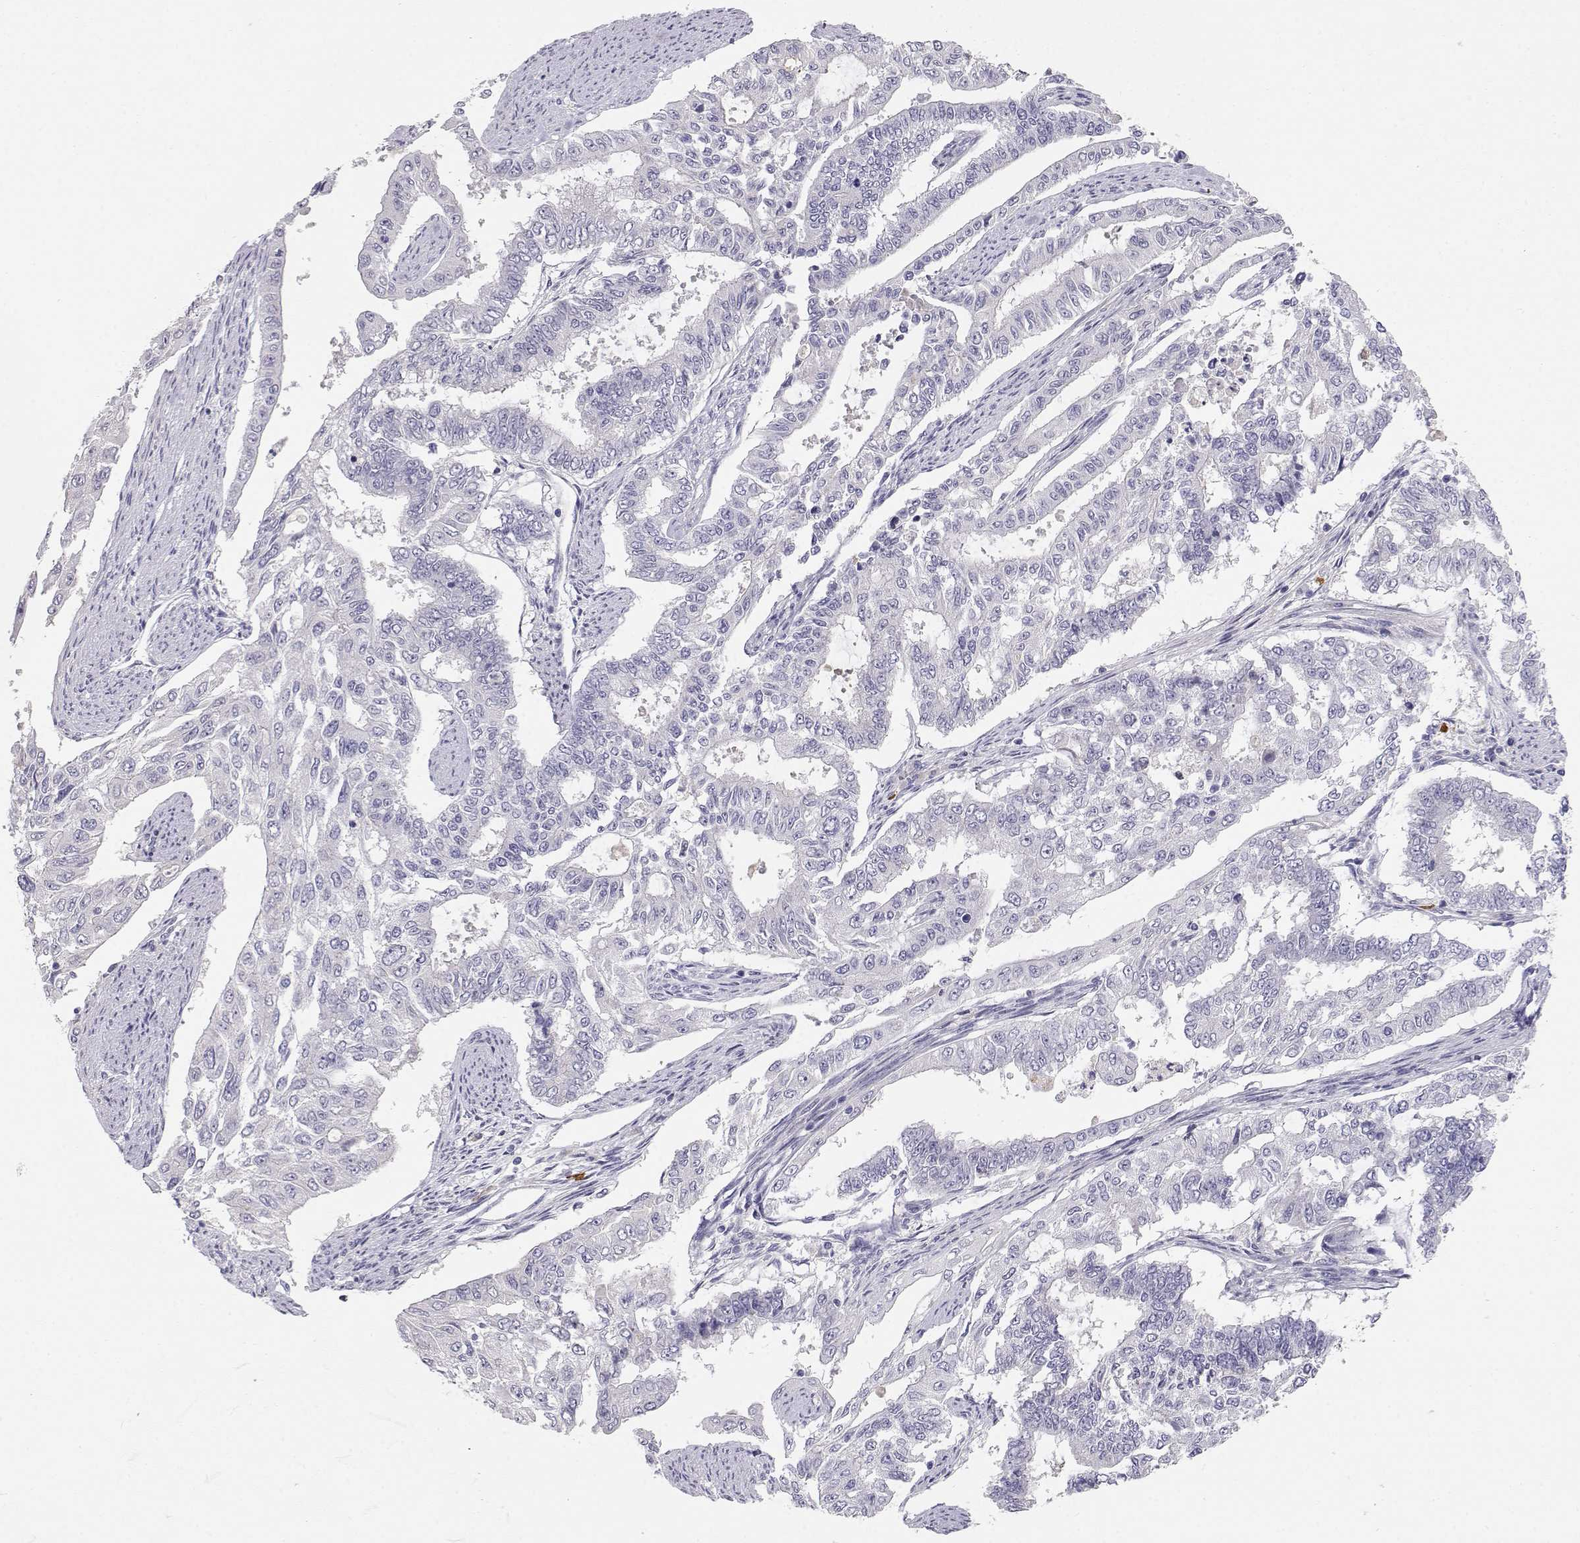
{"staining": {"intensity": "negative", "quantity": "none", "location": "none"}, "tissue": "endometrial cancer", "cell_type": "Tumor cells", "image_type": "cancer", "snomed": [{"axis": "morphology", "description": "Adenocarcinoma, NOS"}, {"axis": "topography", "description": "Uterus"}], "caption": "Histopathology image shows no protein positivity in tumor cells of endometrial cancer (adenocarcinoma) tissue. (DAB (3,3'-diaminobenzidine) immunohistochemistry visualized using brightfield microscopy, high magnification).", "gene": "CDHR1", "patient": {"sex": "female", "age": 59}}